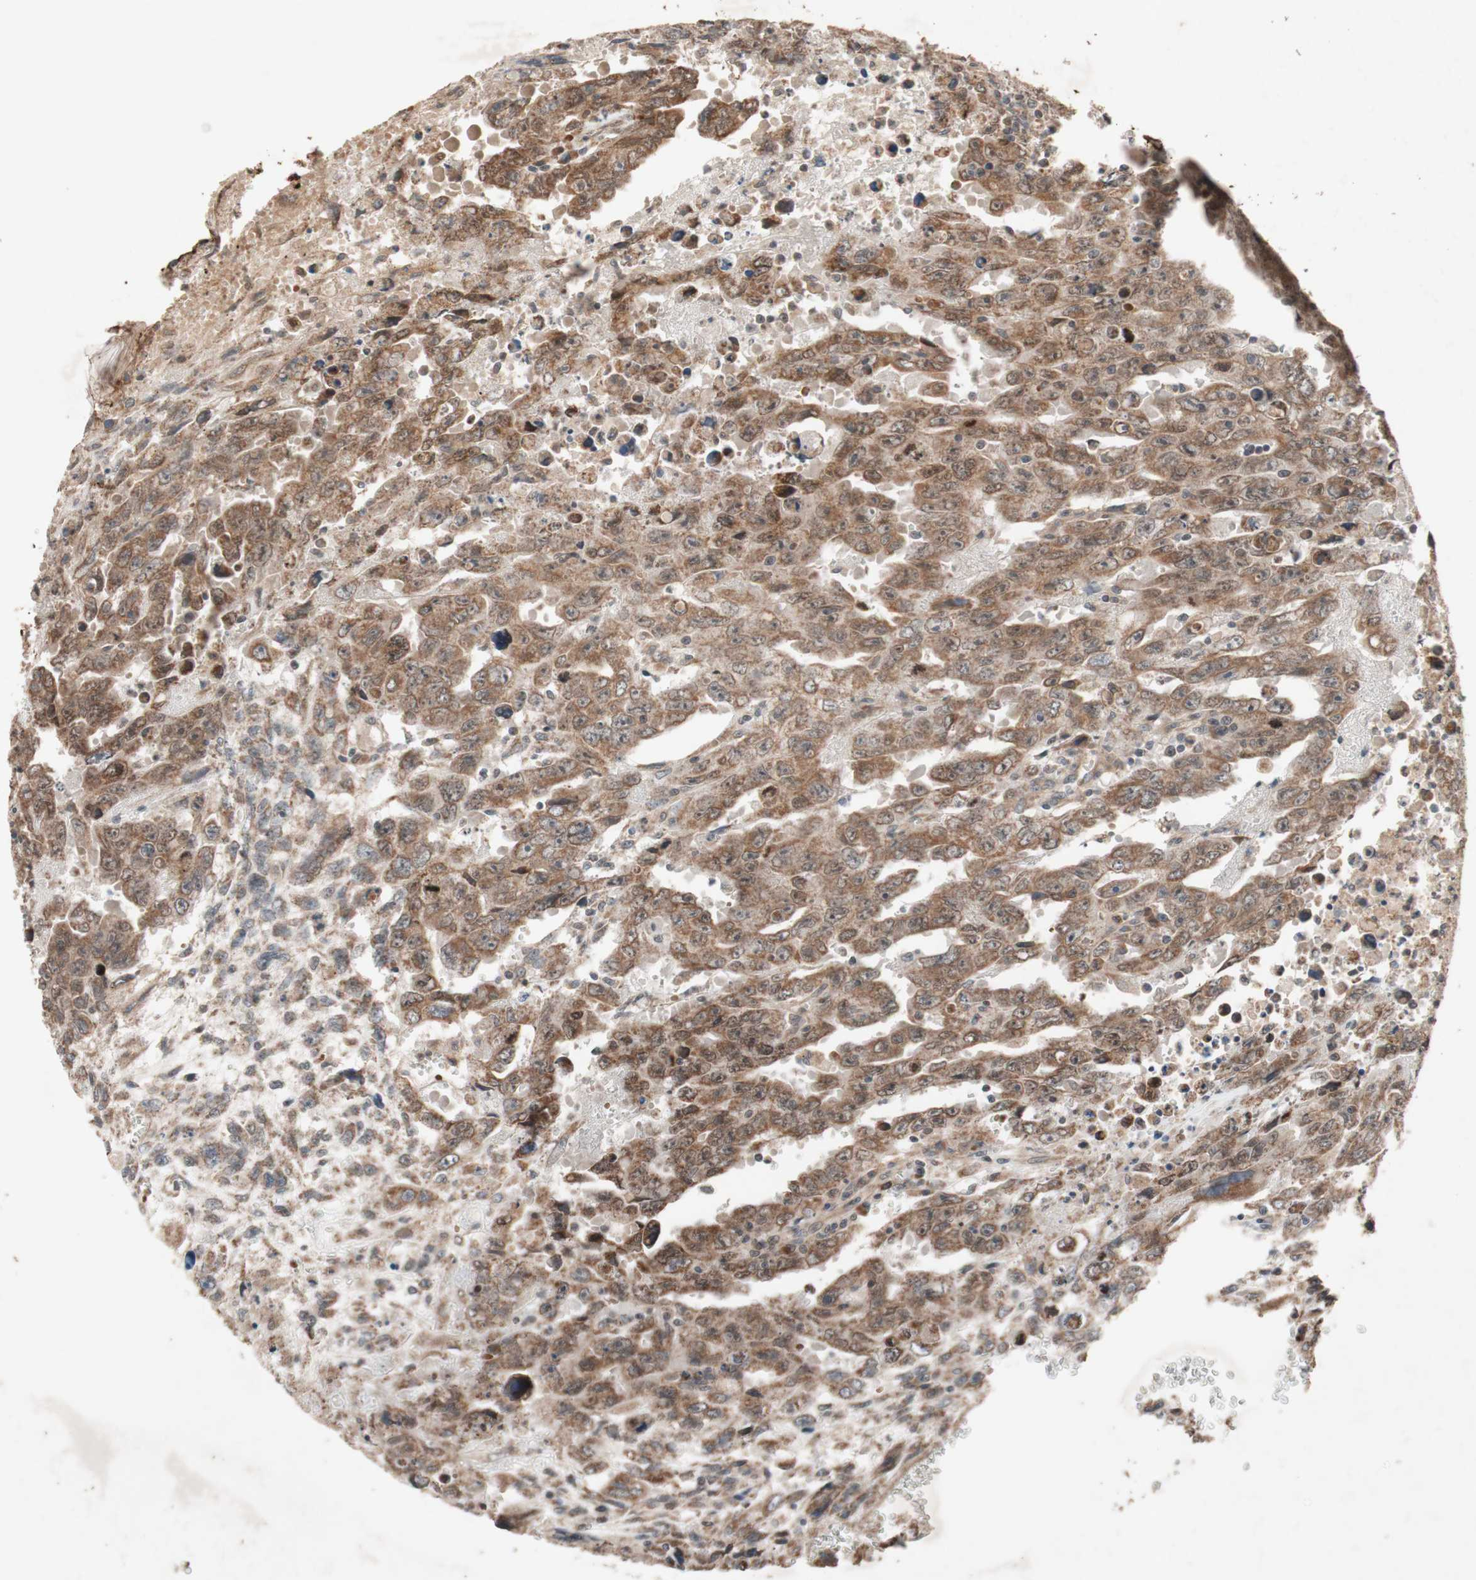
{"staining": {"intensity": "moderate", "quantity": ">75%", "location": "cytoplasmic/membranous"}, "tissue": "testis cancer", "cell_type": "Tumor cells", "image_type": "cancer", "snomed": [{"axis": "morphology", "description": "Carcinoma, Embryonal, NOS"}, {"axis": "topography", "description": "Testis"}], "caption": "Protein expression analysis of testis cancer displays moderate cytoplasmic/membranous positivity in about >75% of tumor cells.", "gene": "DDOST", "patient": {"sex": "male", "age": 28}}